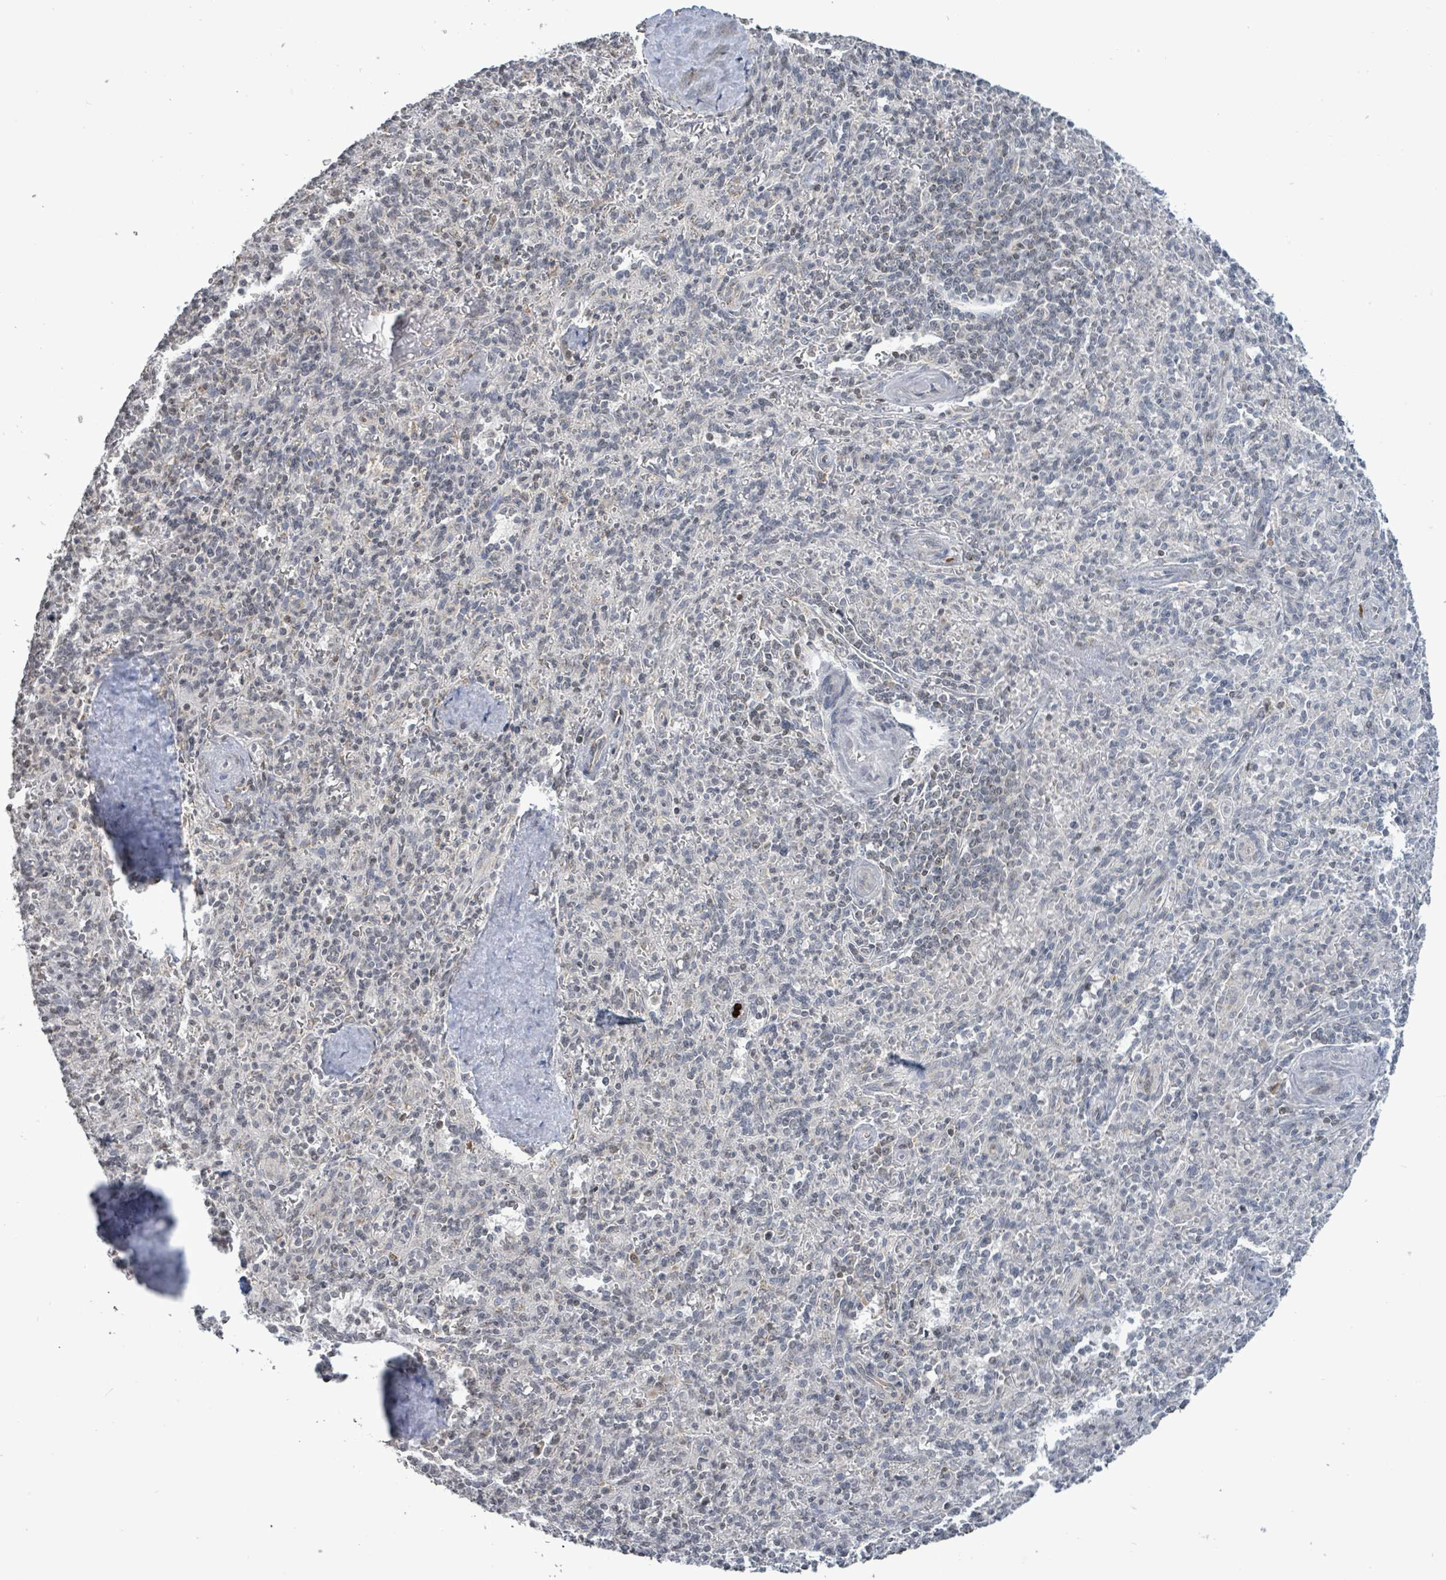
{"staining": {"intensity": "negative", "quantity": "none", "location": "none"}, "tissue": "spleen", "cell_type": "Cells in red pulp", "image_type": "normal", "snomed": [{"axis": "morphology", "description": "Normal tissue, NOS"}, {"axis": "topography", "description": "Spleen"}], "caption": "Image shows no protein staining in cells in red pulp of benign spleen. (Brightfield microscopy of DAB immunohistochemistry at high magnification).", "gene": "COQ10B", "patient": {"sex": "female", "age": 70}}